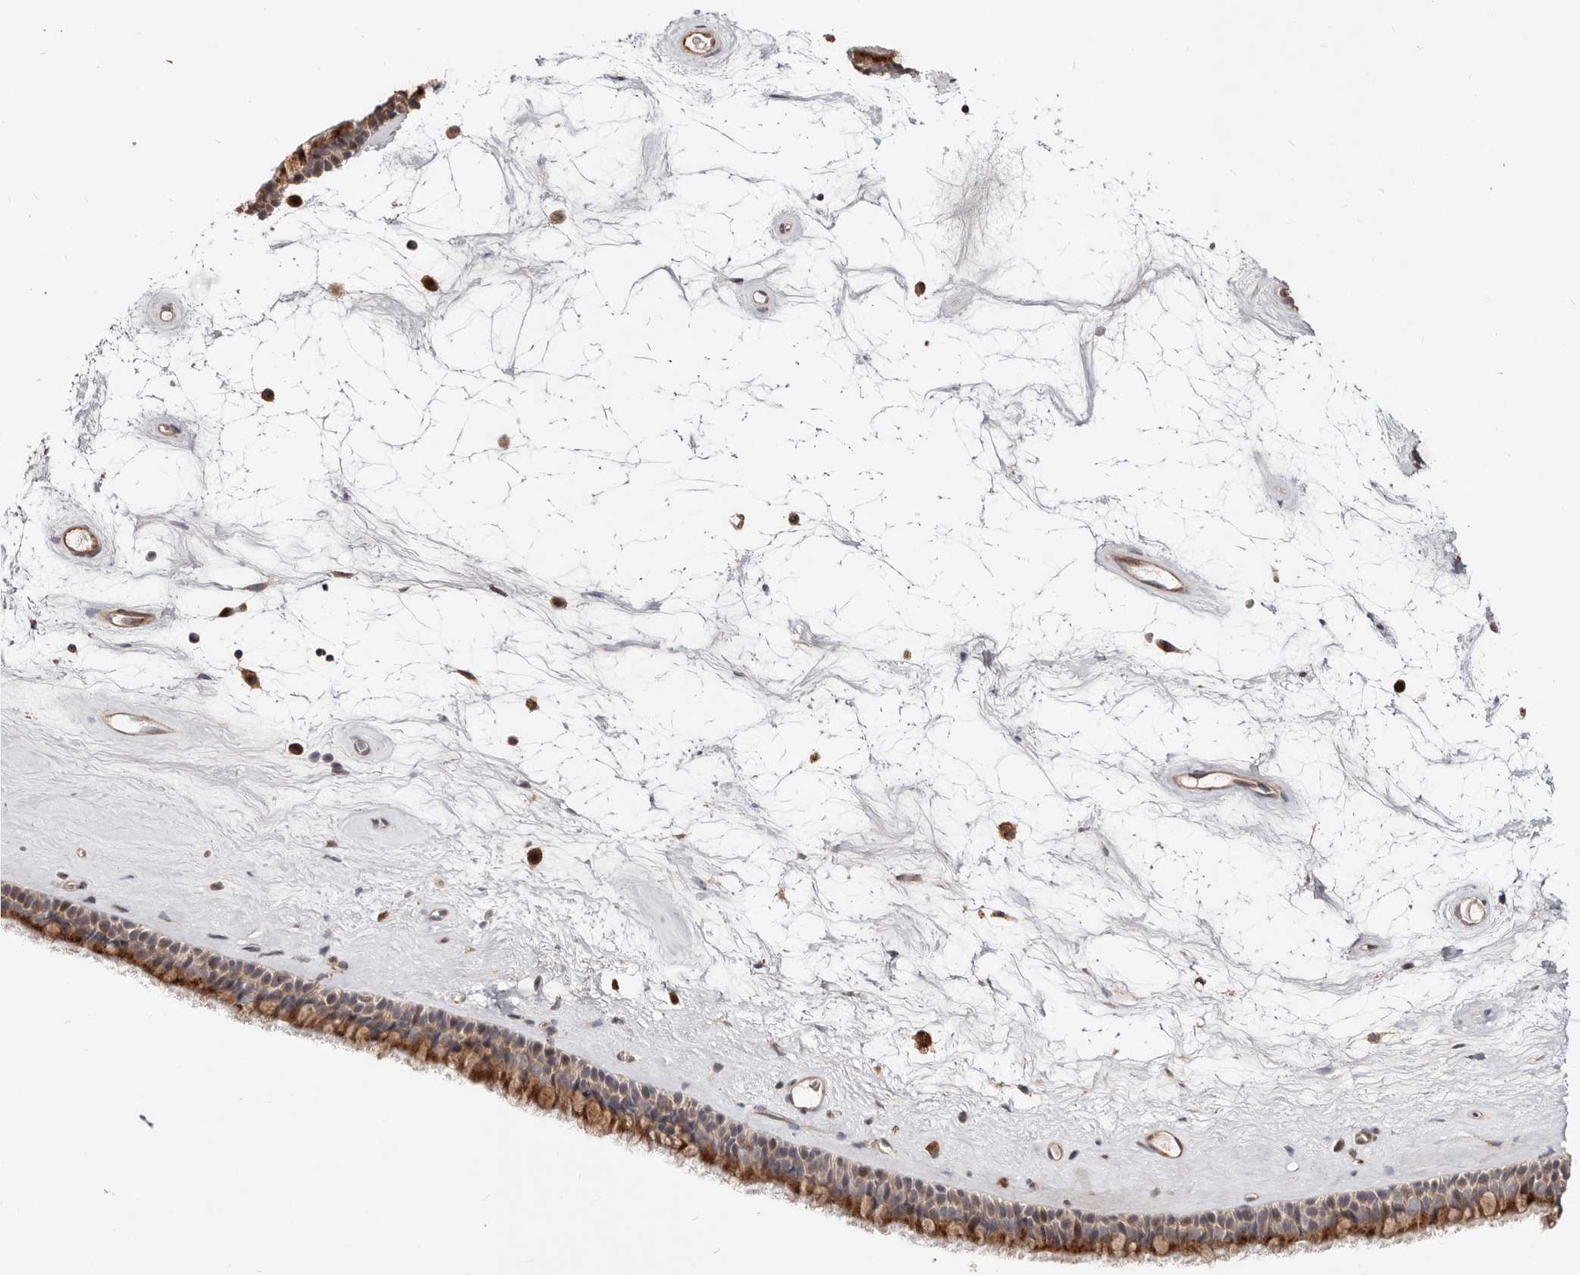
{"staining": {"intensity": "moderate", "quantity": ">75%", "location": "cytoplasmic/membranous"}, "tissue": "nasopharynx", "cell_type": "Respiratory epithelial cells", "image_type": "normal", "snomed": [{"axis": "morphology", "description": "Normal tissue, NOS"}, {"axis": "topography", "description": "Nasopharynx"}], "caption": "The photomicrograph displays immunohistochemical staining of benign nasopharynx. There is moderate cytoplasmic/membranous expression is identified in about >75% of respiratory epithelial cells. (IHC, brightfield microscopy, high magnification).", "gene": "USP33", "patient": {"sex": "male", "age": 64}}